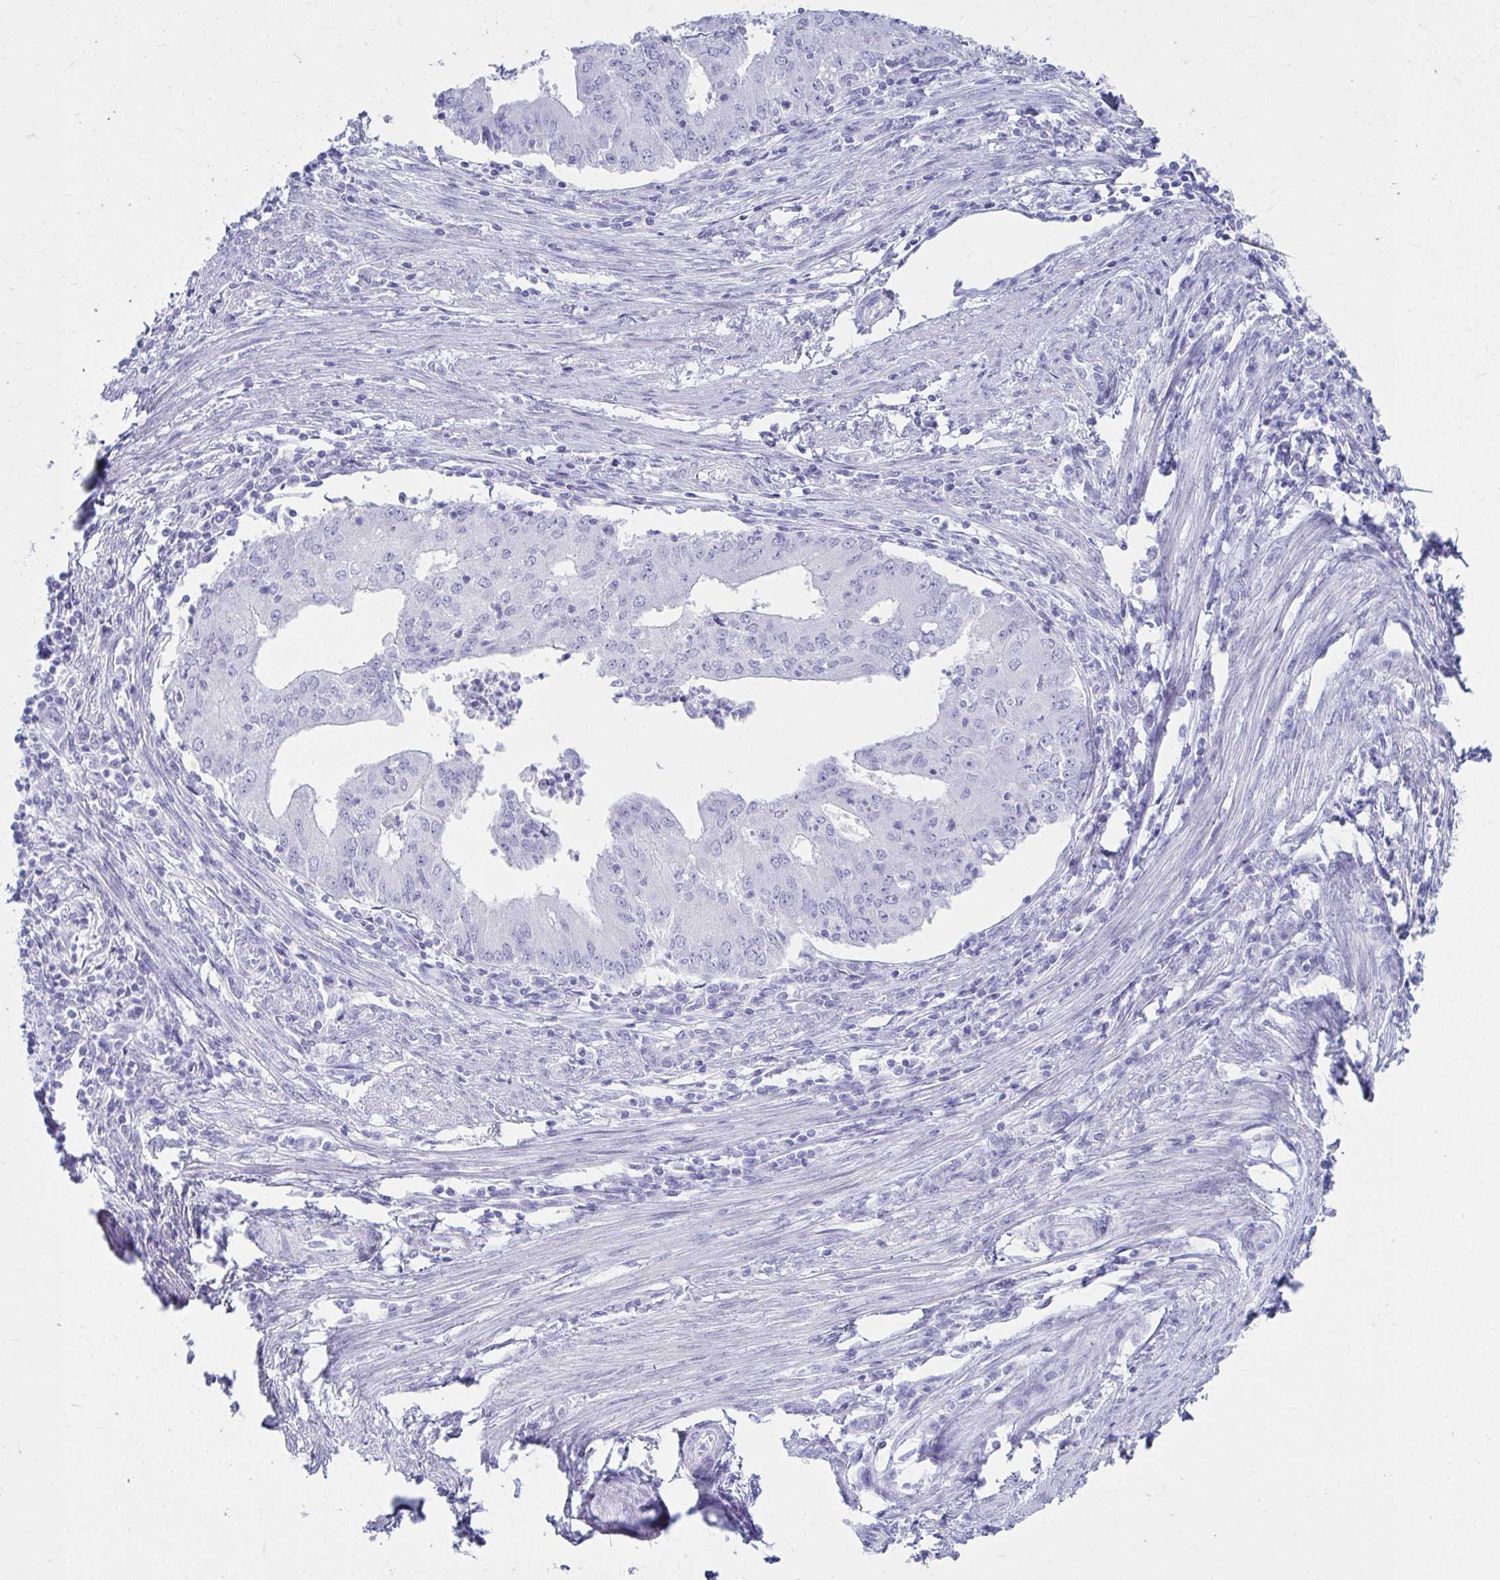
{"staining": {"intensity": "negative", "quantity": "none", "location": "none"}, "tissue": "endometrial cancer", "cell_type": "Tumor cells", "image_type": "cancer", "snomed": [{"axis": "morphology", "description": "Adenocarcinoma, NOS"}, {"axis": "topography", "description": "Endometrium"}], "caption": "An immunohistochemistry histopathology image of endometrial cancer (adenocarcinoma) is shown. There is no staining in tumor cells of endometrial cancer (adenocarcinoma).", "gene": "ATP4B", "patient": {"sex": "female", "age": 50}}